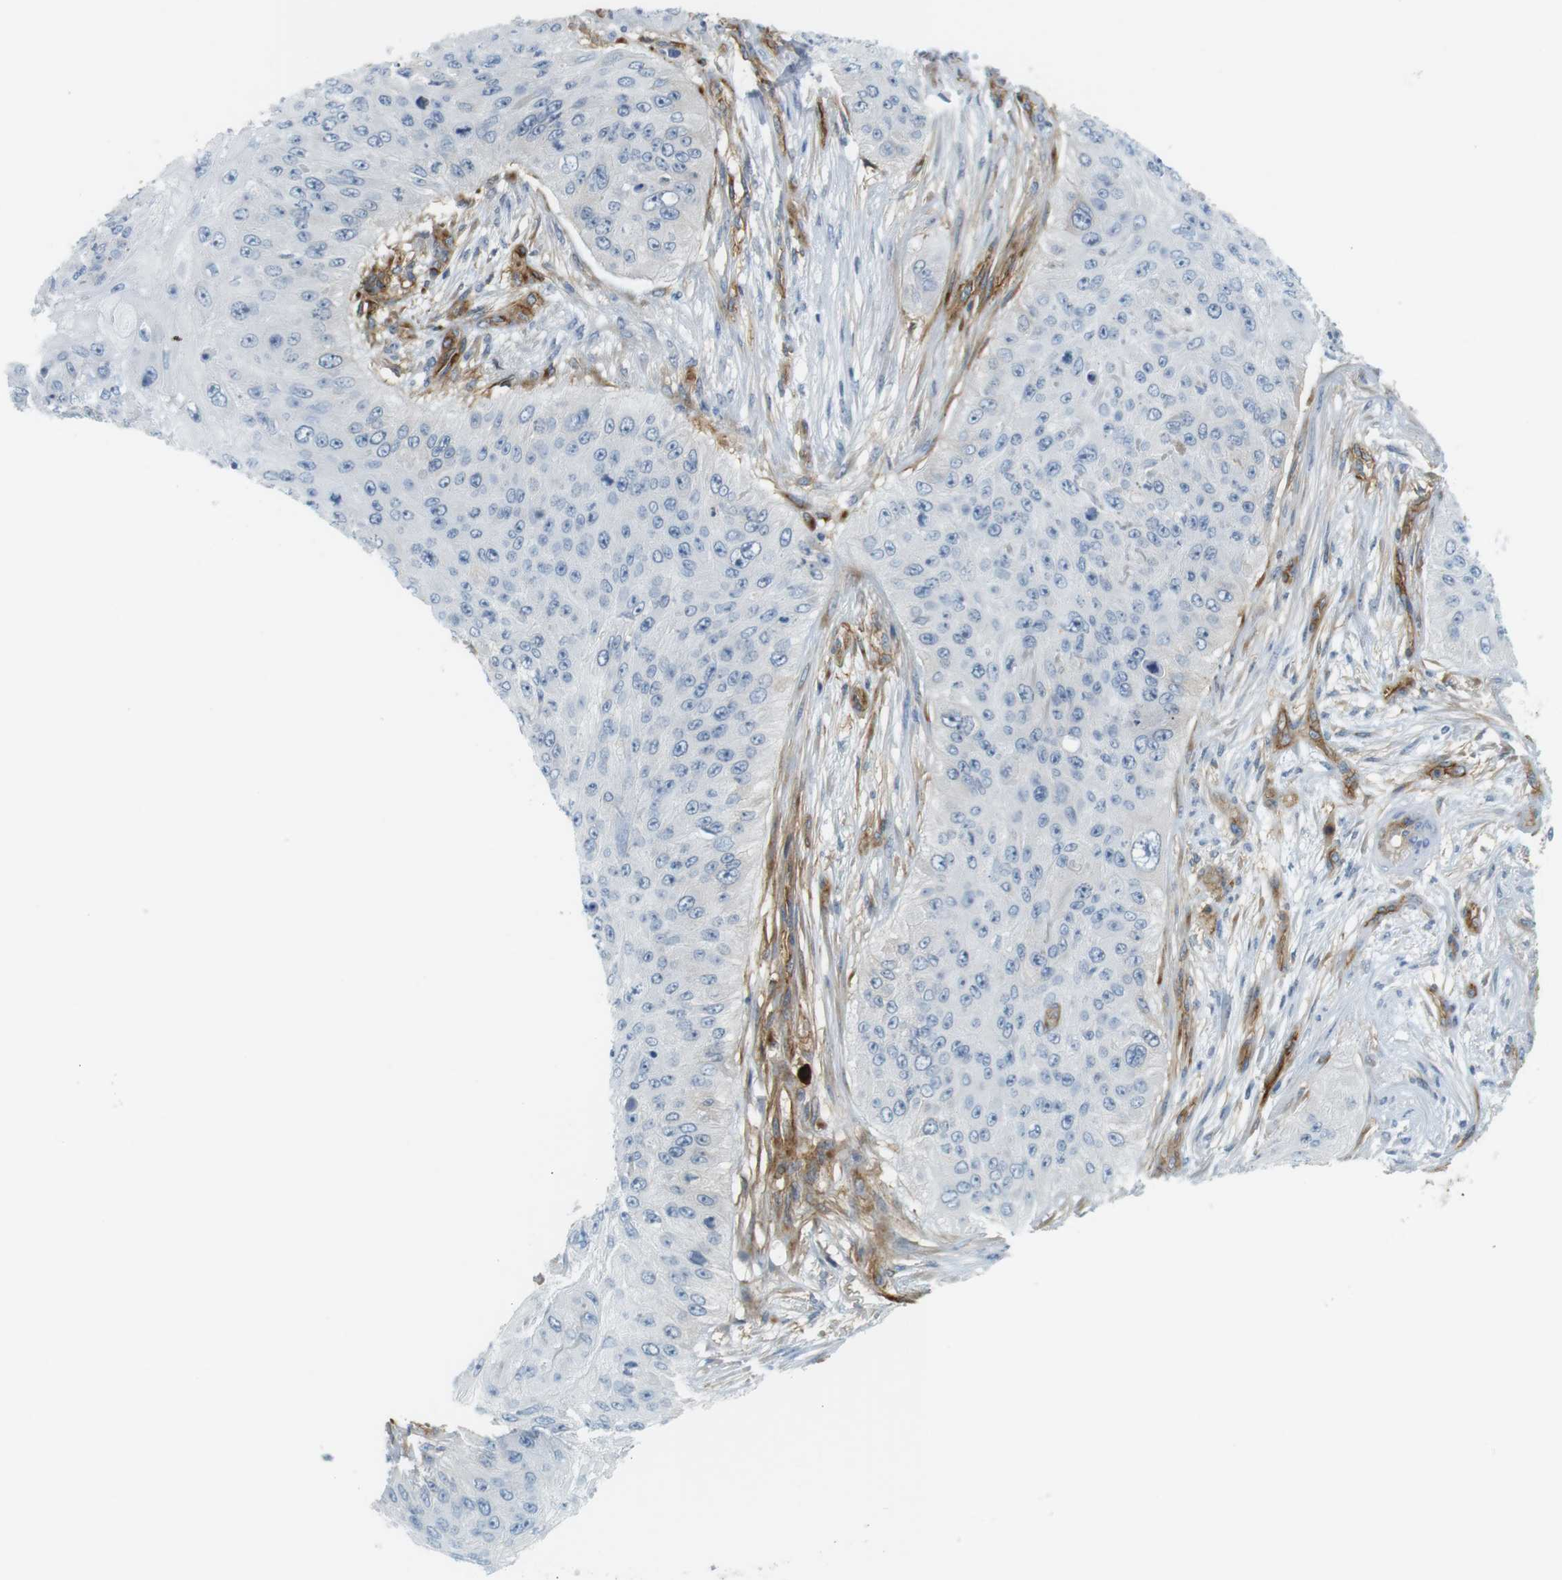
{"staining": {"intensity": "negative", "quantity": "none", "location": "none"}, "tissue": "skin cancer", "cell_type": "Tumor cells", "image_type": "cancer", "snomed": [{"axis": "morphology", "description": "Squamous cell carcinoma, NOS"}, {"axis": "topography", "description": "Skin"}], "caption": "Tumor cells show no significant expression in skin cancer.", "gene": "F2R", "patient": {"sex": "female", "age": 80}}